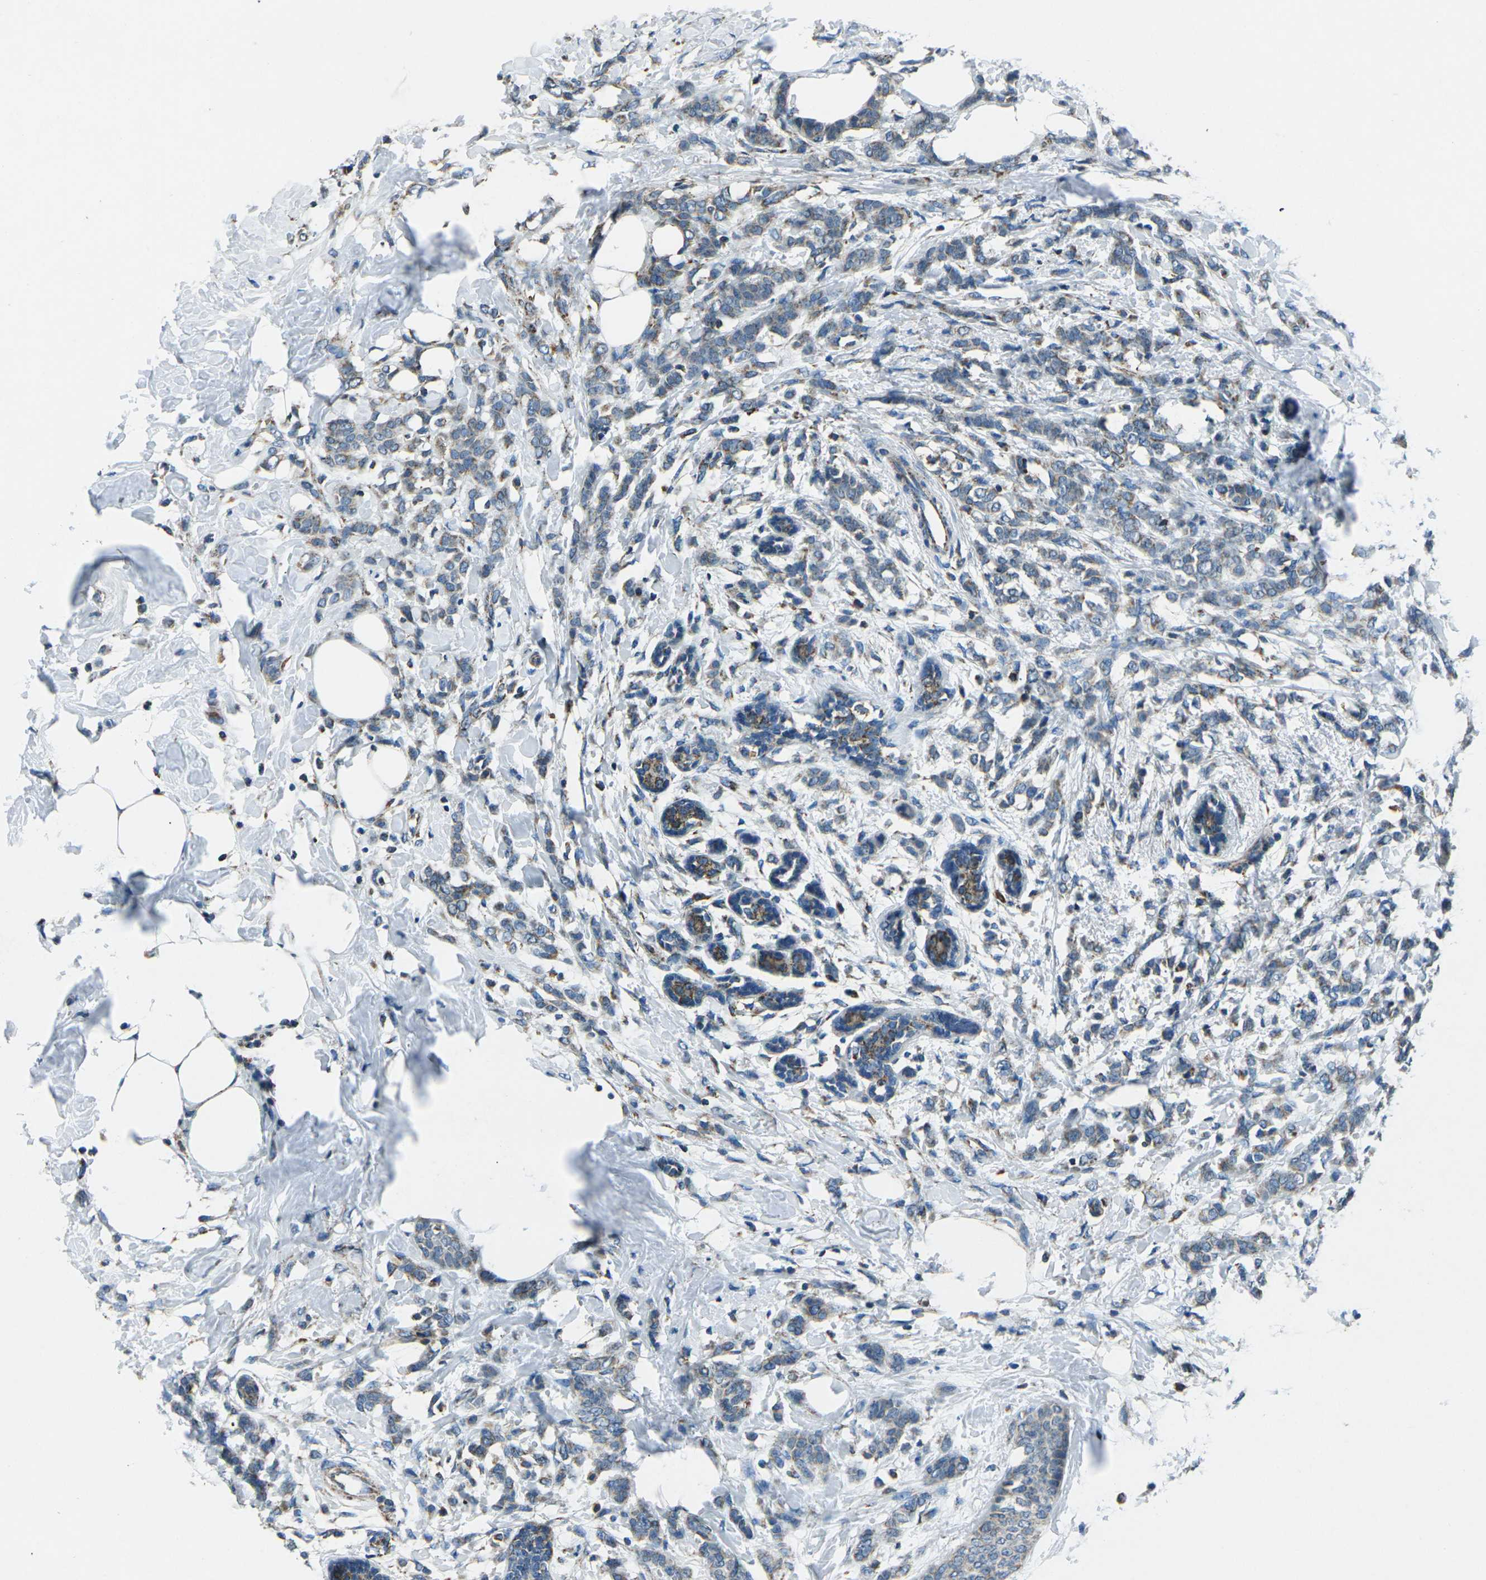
{"staining": {"intensity": "weak", "quantity": ">75%", "location": "cytoplasmic/membranous"}, "tissue": "breast cancer", "cell_type": "Tumor cells", "image_type": "cancer", "snomed": [{"axis": "morphology", "description": "Lobular carcinoma, in situ"}, {"axis": "morphology", "description": "Lobular carcinoma"}, {"axis": "topography", "description": "Breast"}], "caption": "This histopathology image demonstrates IHC staining of breast lobular carcinoma, with low weak cytoplasmic/membranous expression in approximately >75% of tumor cells.", "gene": "IRF3", "patient": {"sex": "female", "age": 41}}